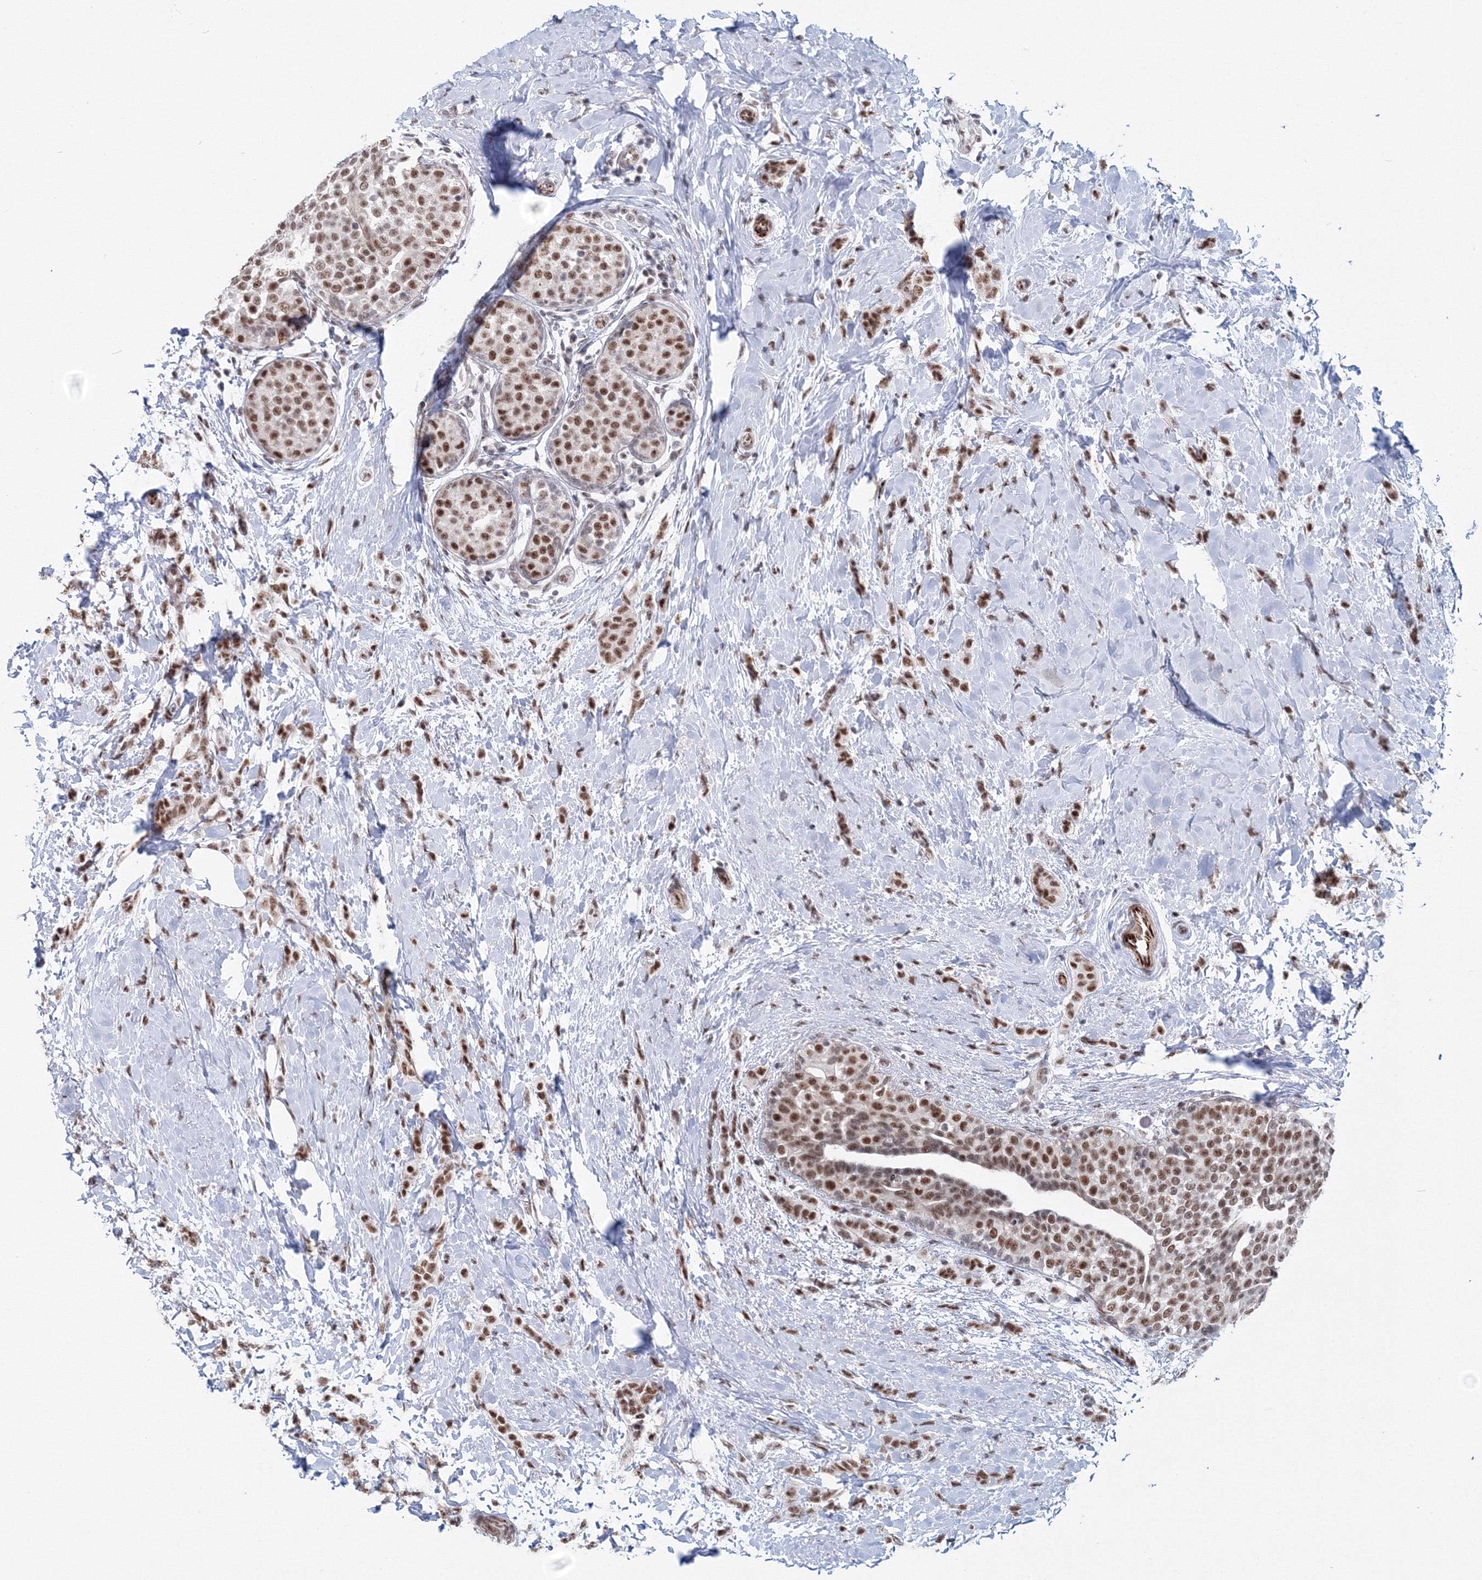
{"staining": {"intensity": "moderate", "quantity": ">75%", "location": "nuclear"}, "tissue": "breast cancer", "cell_type": "Tumor cells", "image_type": "cancer", "snomed": [{"axis": "morphology", "description": "Lobular carcinoma, in situ"}, {"axis": "morphology", "description": "Lobular carcinoma"}, {"axis": "topography", "description": "Breast"}], "caption": "The image reveals immunohistochemical staining of lobular carcinoma in situ (breast). There is moderate nuclear positivity is present in approximately >75% of tumor cells.", "gene": "SF3B6", "patient": {"sex": "female", "age": 41}}